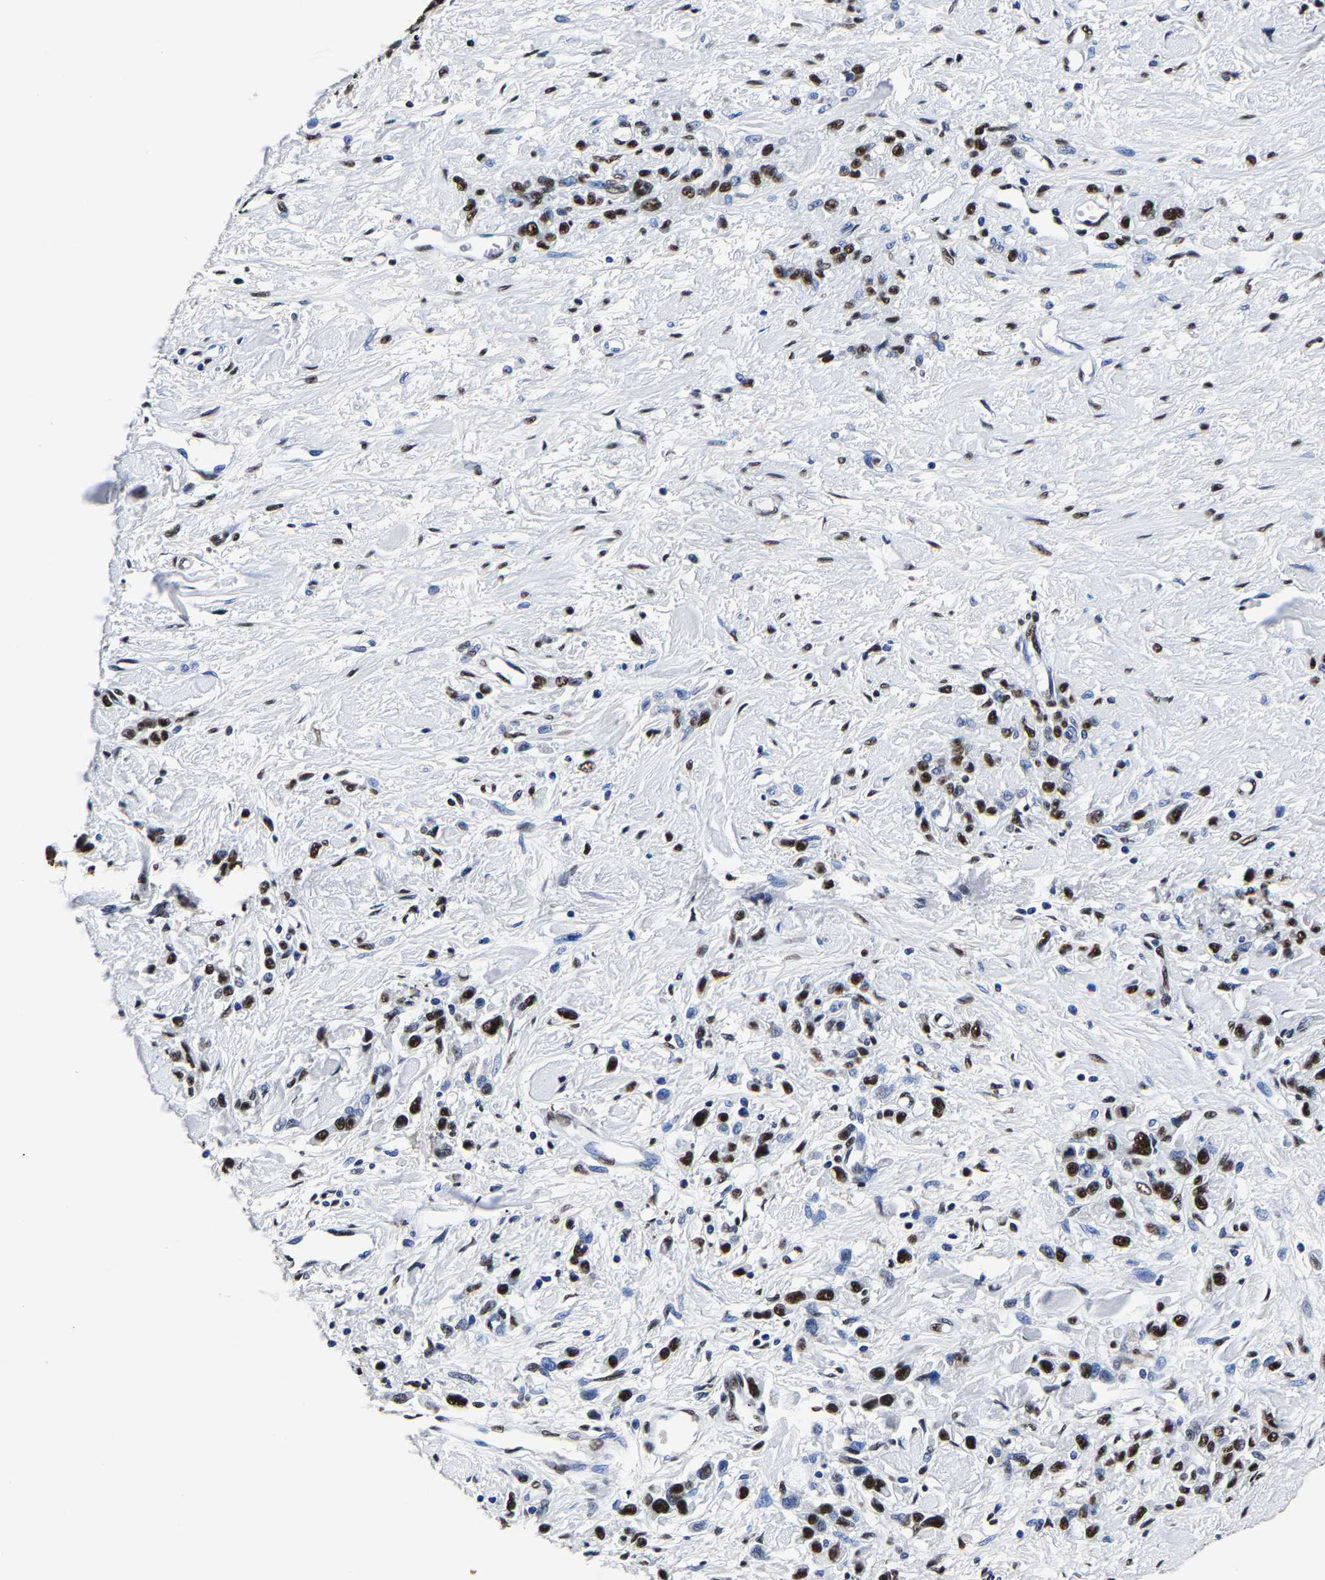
{"staining": {"intensity": "strong", "quantity": "25%-75%", "location": "nuclear"}, "tissue": "stomach cancer", "cell_type": "Tumor cells", "image_type": "cancer", "snomed": [{"axis": "morphology", "description": "Normal tissue, NOS"}, {"axis": "morphology", "description": "Adenocarcinoma, NOS"}, {"axis": "topography", "description": "Stomach"}], "caption": "This photomicrograph displays IHC staining of stomach adenocarcinoma, with high strong nuclear positivity in approximately 25%-75% of tumor cells.", "gene": "RBM45", "patient": {"sex": "male", "age": 82}}